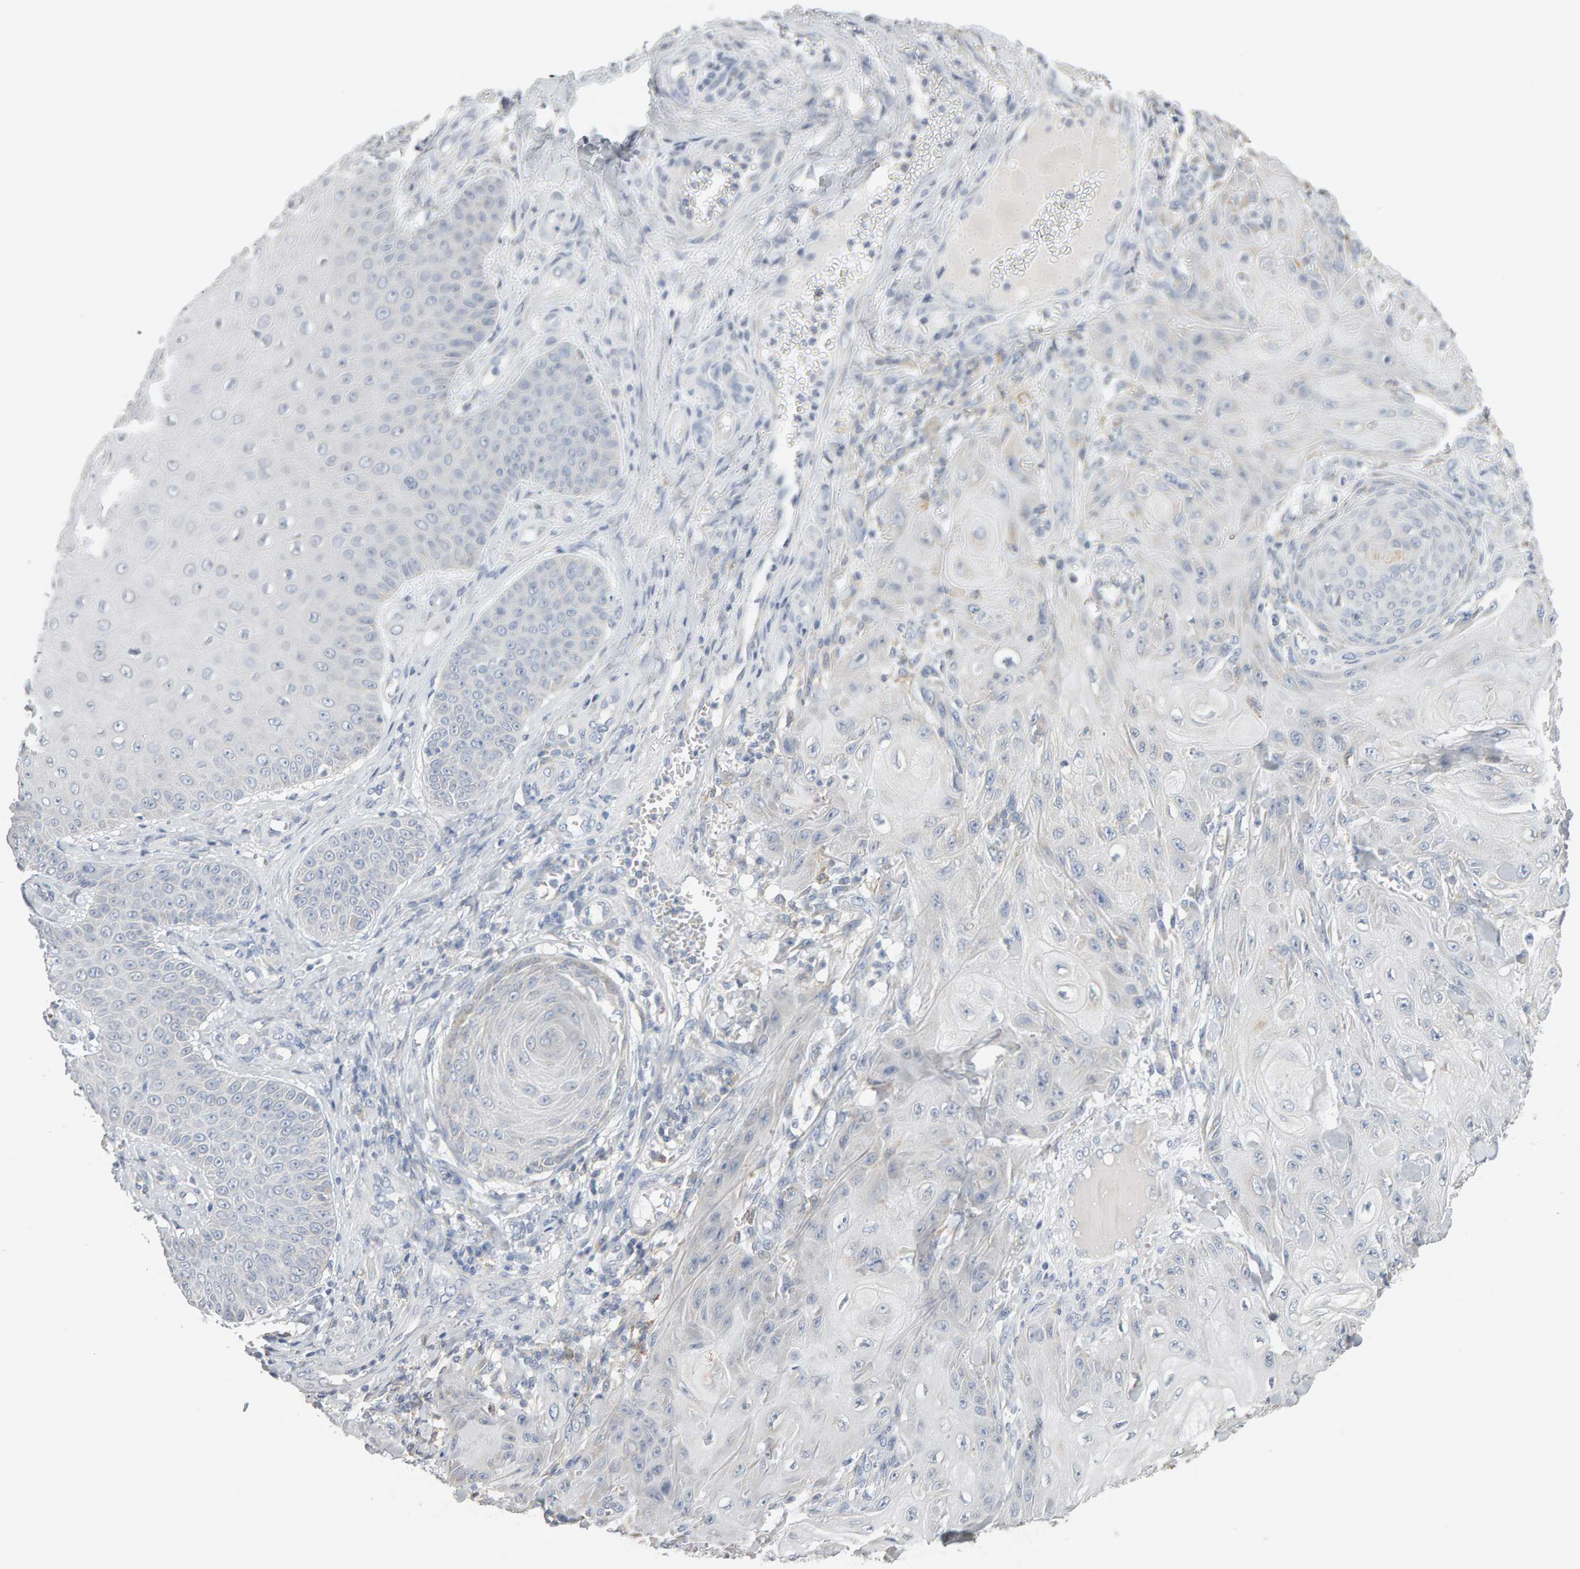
{"staining": {"intensity": "negative", "quantity": "none", "location": "none"}, "tissue": "skin cancer", "cell_type": "Tumor cells", "image_type": "cancer", "snomed": [{"axis": "morphology", "description": "Squamous cell carcinoma, NOS"}, {"axis": "topography", "description": "Skin"}], "caption": "Skin cancer (squamous cell carcinoma) was stained to show a protein in brown. There is no significant positivity in tumor cells.", "gene": "SGPL1", "patient": {"sex": "male", "age": 74}}